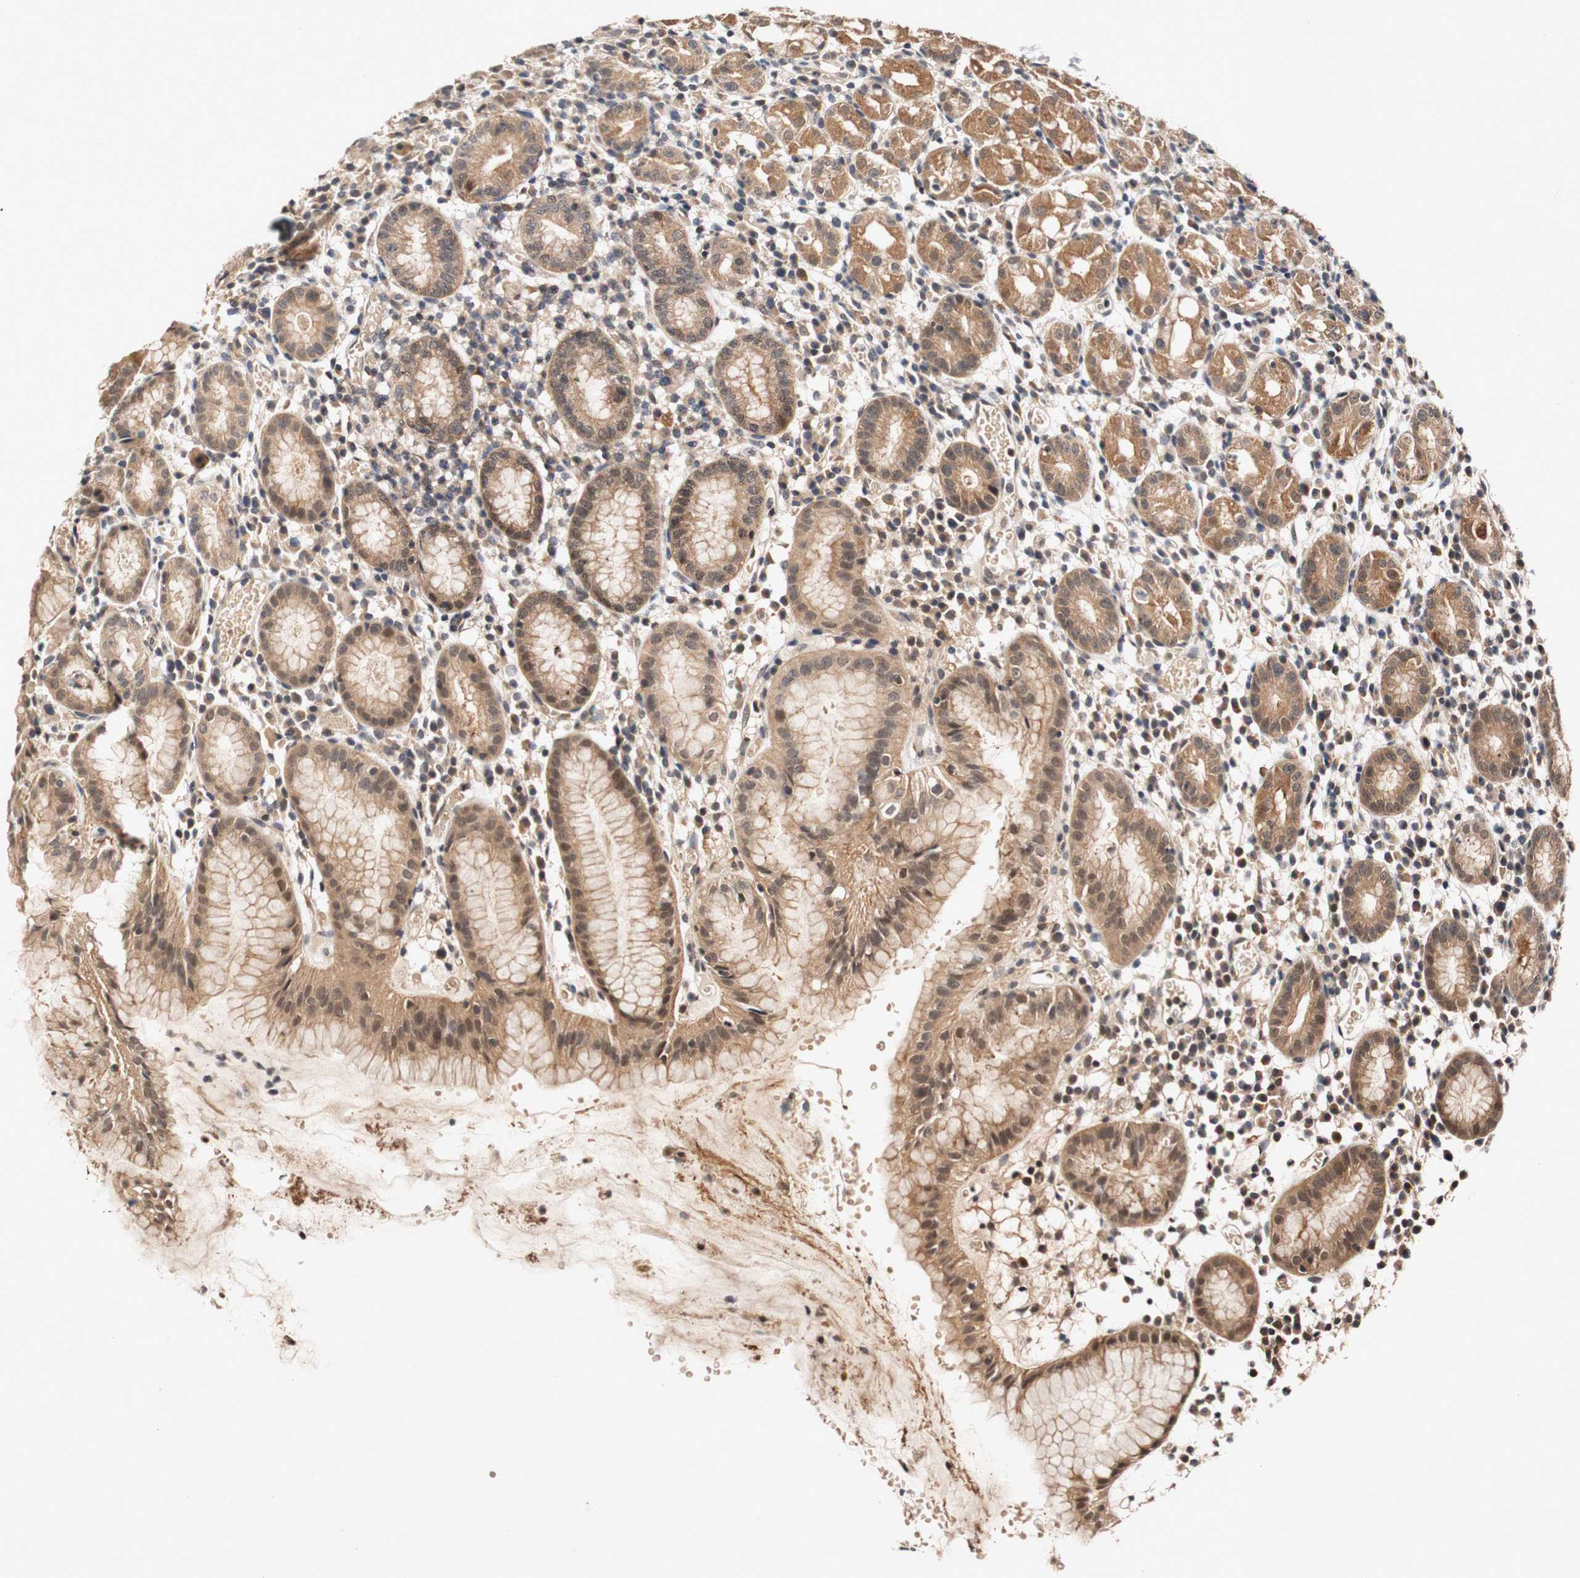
{"staining": {"intensity": "moderate", "quantity": ">75%", "location": "cytoplasmic/membranous,nuclear"}, "tissue": "stomach", "cell_type": "Glandular cells", "image_type": "normal", "snomed": [{"axis": "morphology", "description": "Normal tissue, NOS"}, {"axis": "topography", "description": "Stomach"}, {"axis": "topography", "description": "Stomach, lower"}], "caption": "Benign stomach was stained to show a protein in brown. There is medium levels of moderate cytoplasmic/membranous,nuclear expression in approximately >75% of glandular cells.", "gene": "PIN1", "patient": {"sex": "female", "age": 75}}